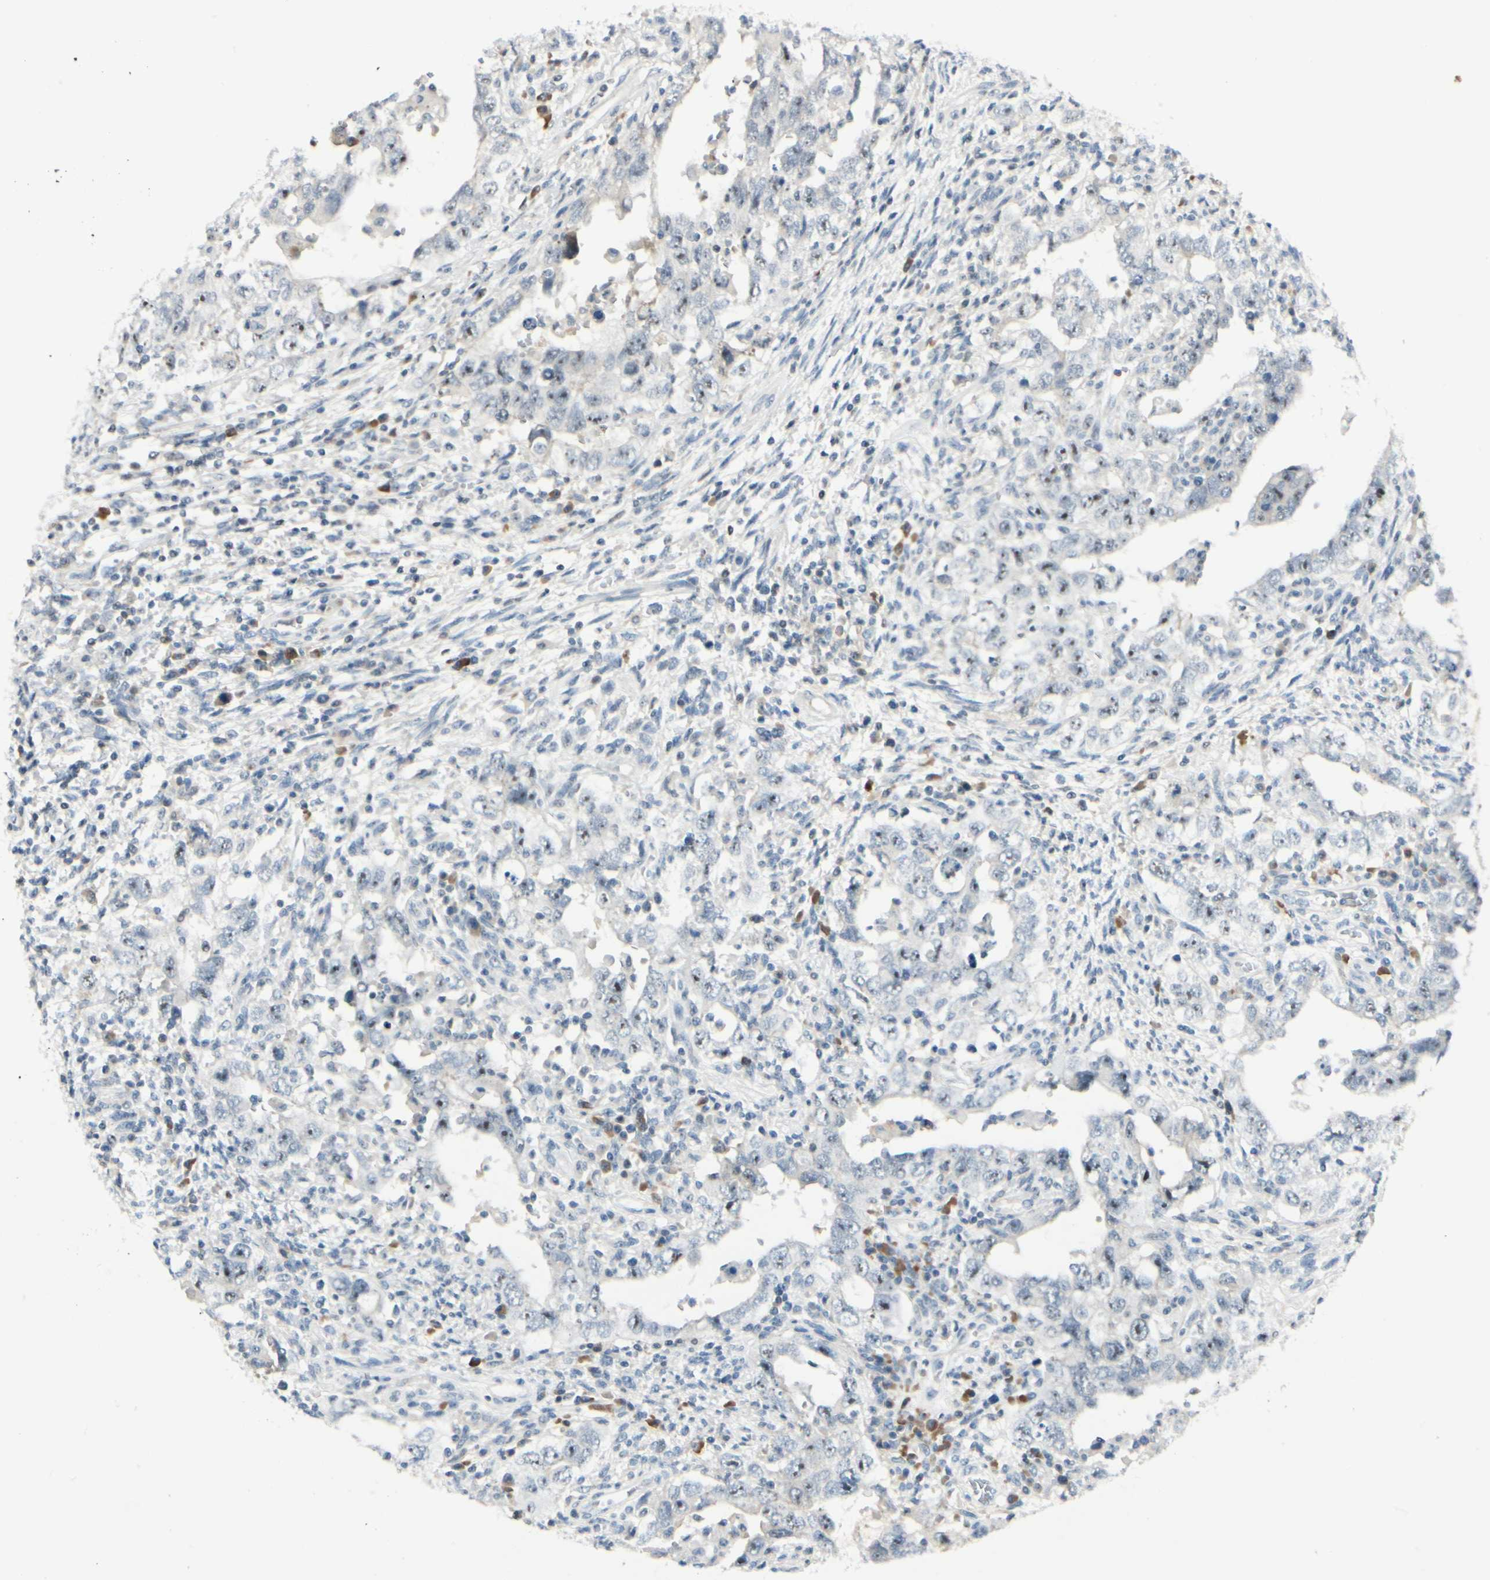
{"staining": {"intensity": "weak", "quantity": "25%-75%", "location": "nuclear"}, "tissue": "testis cancer", "cell_type": "Tumor cells", "image_type": "cancer", "snomed": [{"axis": "morphology", "description": "Carcinoma, Embryonal, NOS"}, {"axis": "topography", "description": "Testis"}], "caption": "Testis embryonal carcinoma stained for a protein (brown) displays weak nuclear positive positivity in about 25%-75% of tumor cells.", "gene": "ZSCAN1", "patient": {"sex": "male", "age": 26}}